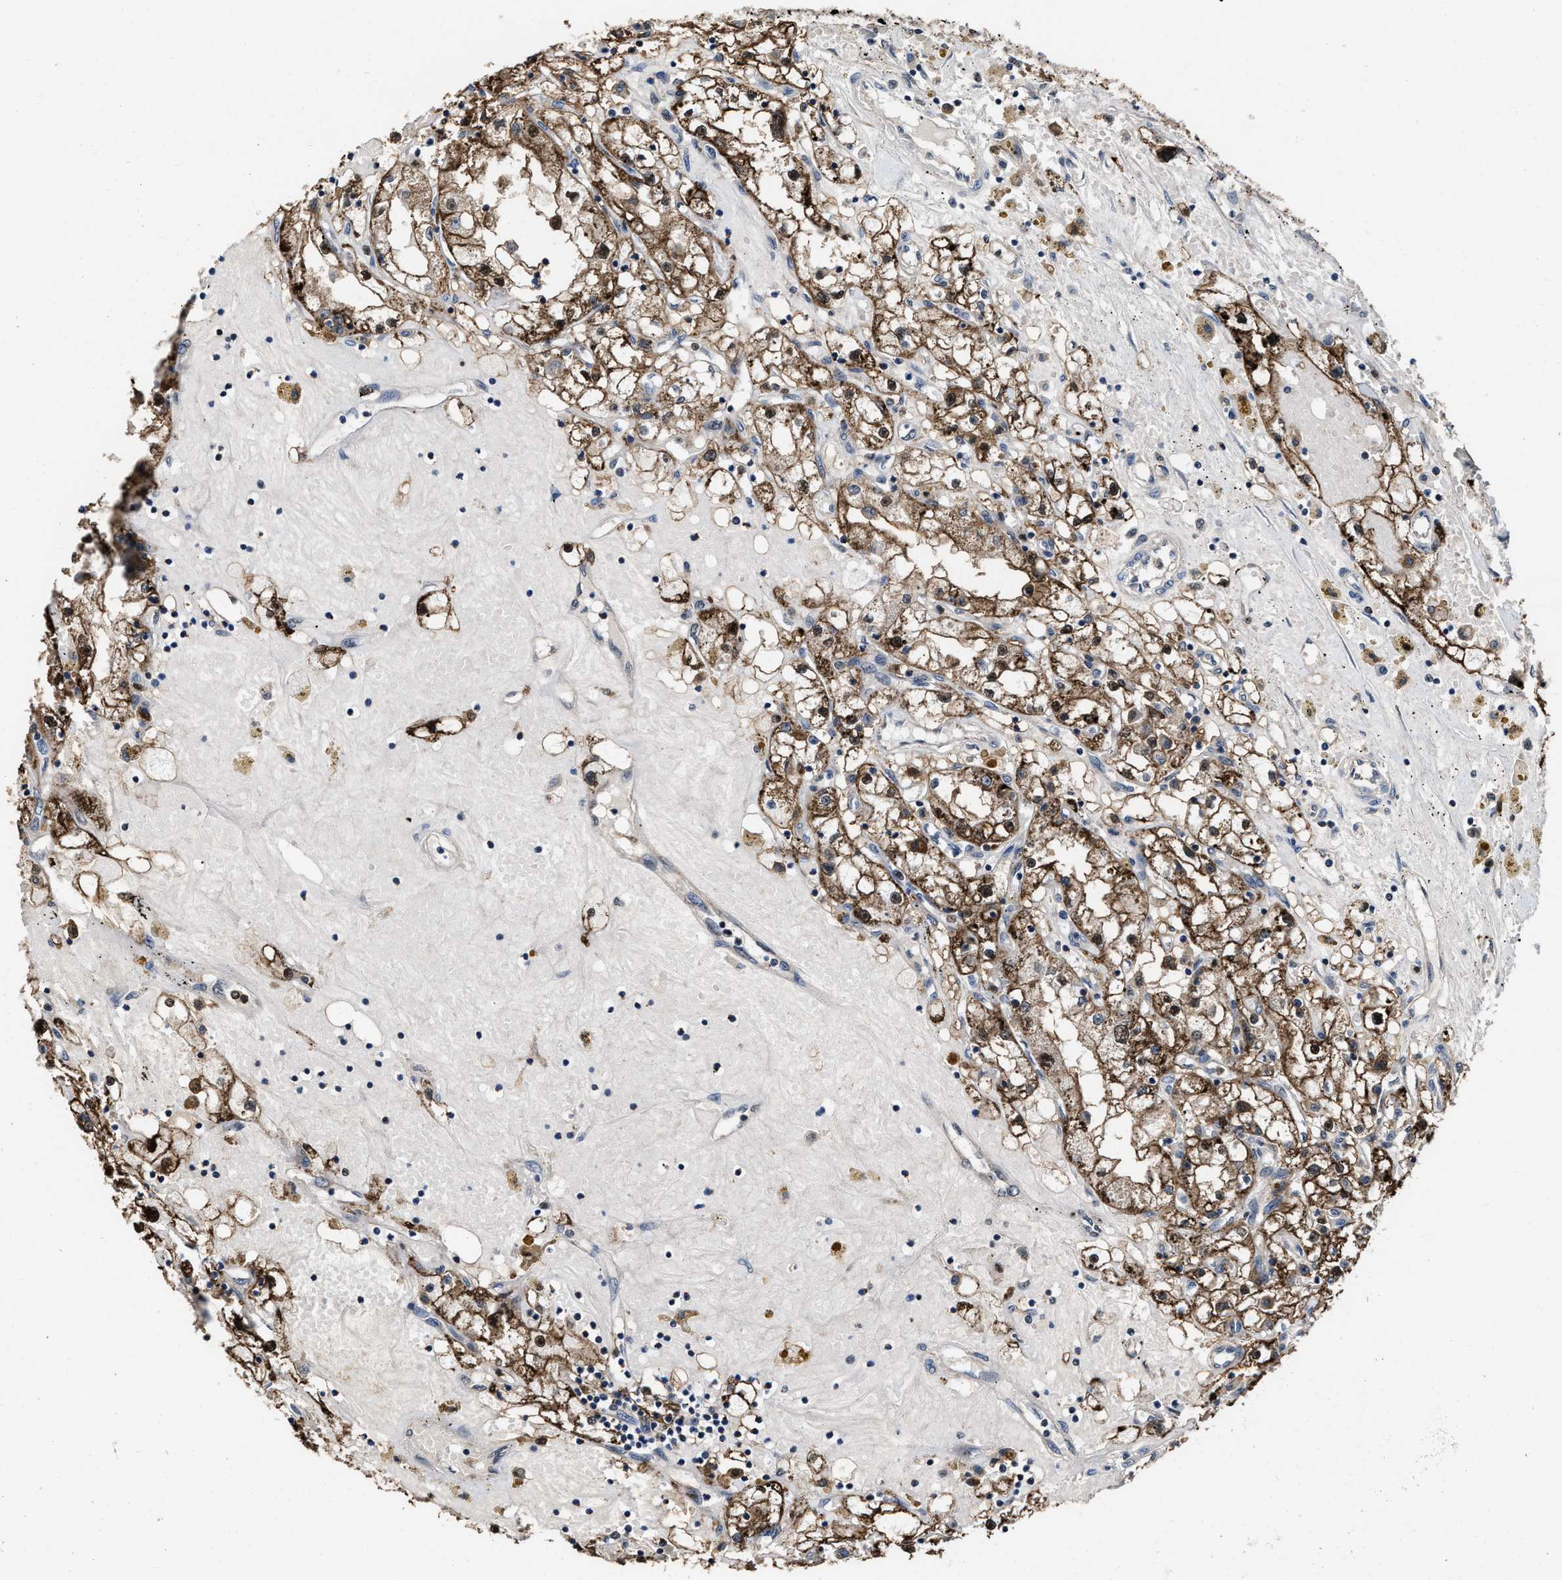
{"staining": {"intensity": "strong", "quantity": ">75%", "location": "cytoplasmic/membranous,nuclear"}, "tissue": "renal cancer", "cell_type": "Tumor cells", "image_type": "cancer", "snomed": [{"axis": "morphology", "description": "Adenocarcinoma, NOS"}, {"axis": "topography", "description": "Kidney"}], "caption": "Strong cytoplasmic/membranous and nuclear staining is present in approximately >75% of tumor cells in renal cancer (adenocarcinoma).", "gene": "ZNF20", "patient": {"sex": "male", "age": 56}}